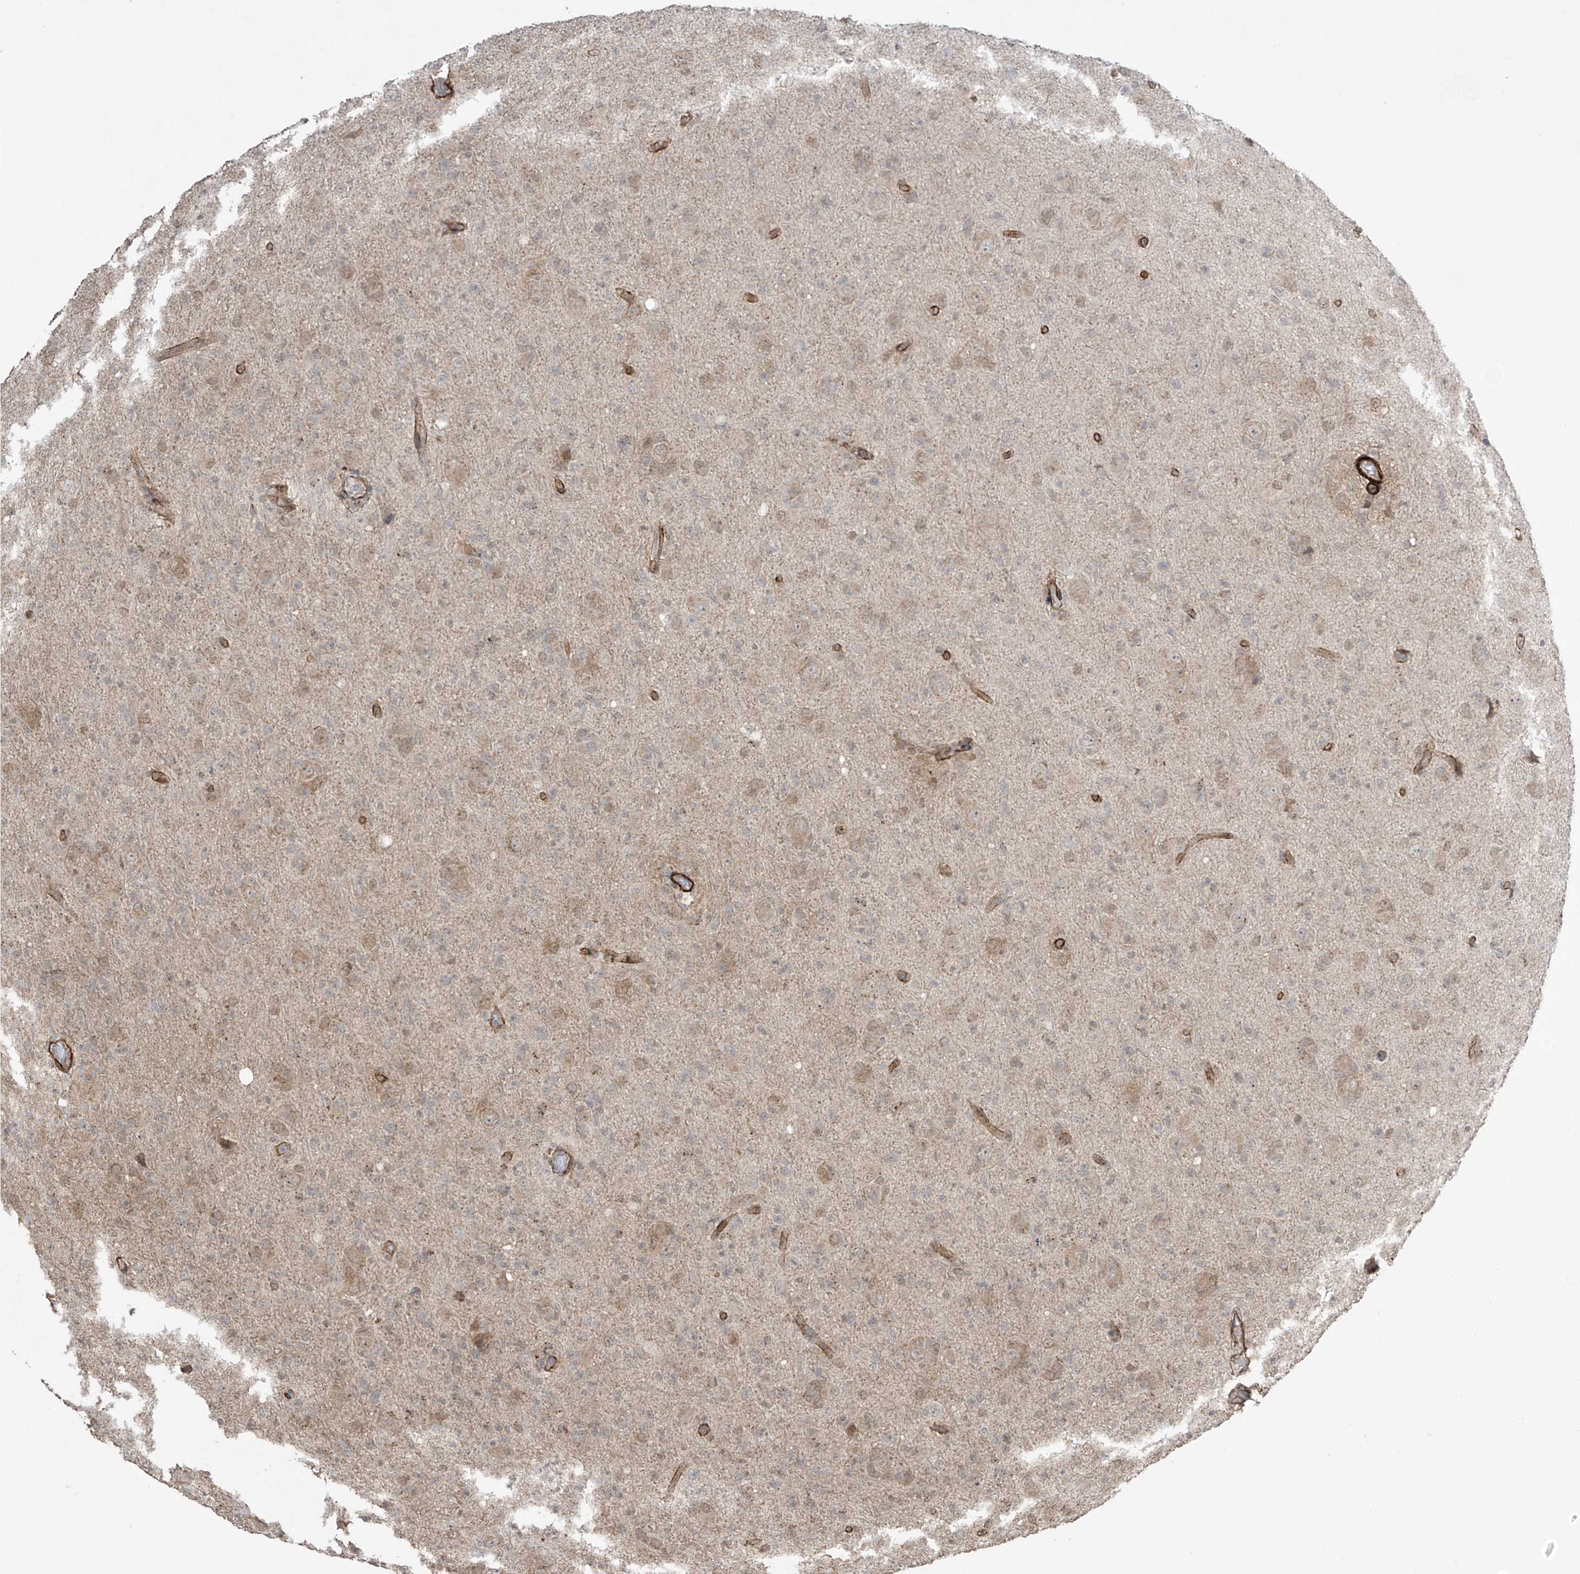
{"staining": {"intensity": "weak", "quantity": "25%-75%", "location": "cytoplasmic/membranous,nuclear"}, "tissue": "glioma", "cell_type": "Tumor cells", "image_type": "cancer", "snomed": [{"axis": "morphology", "description": "Glioma, malignant, High grade"}, {"axis": "topography", "description": "Brain"}], "caption": "Immunohistochemical staining of glioma demonstrates low levels of weak cytoplasmic/membranous and nuclear protein positivity in about 25%-75% of tumor cells. Immunohistochemistry stains the protein in brown and the nuclei are stained blue.", "gene": "TTLL5", "patient": {"sex": "female", "age": 57}}